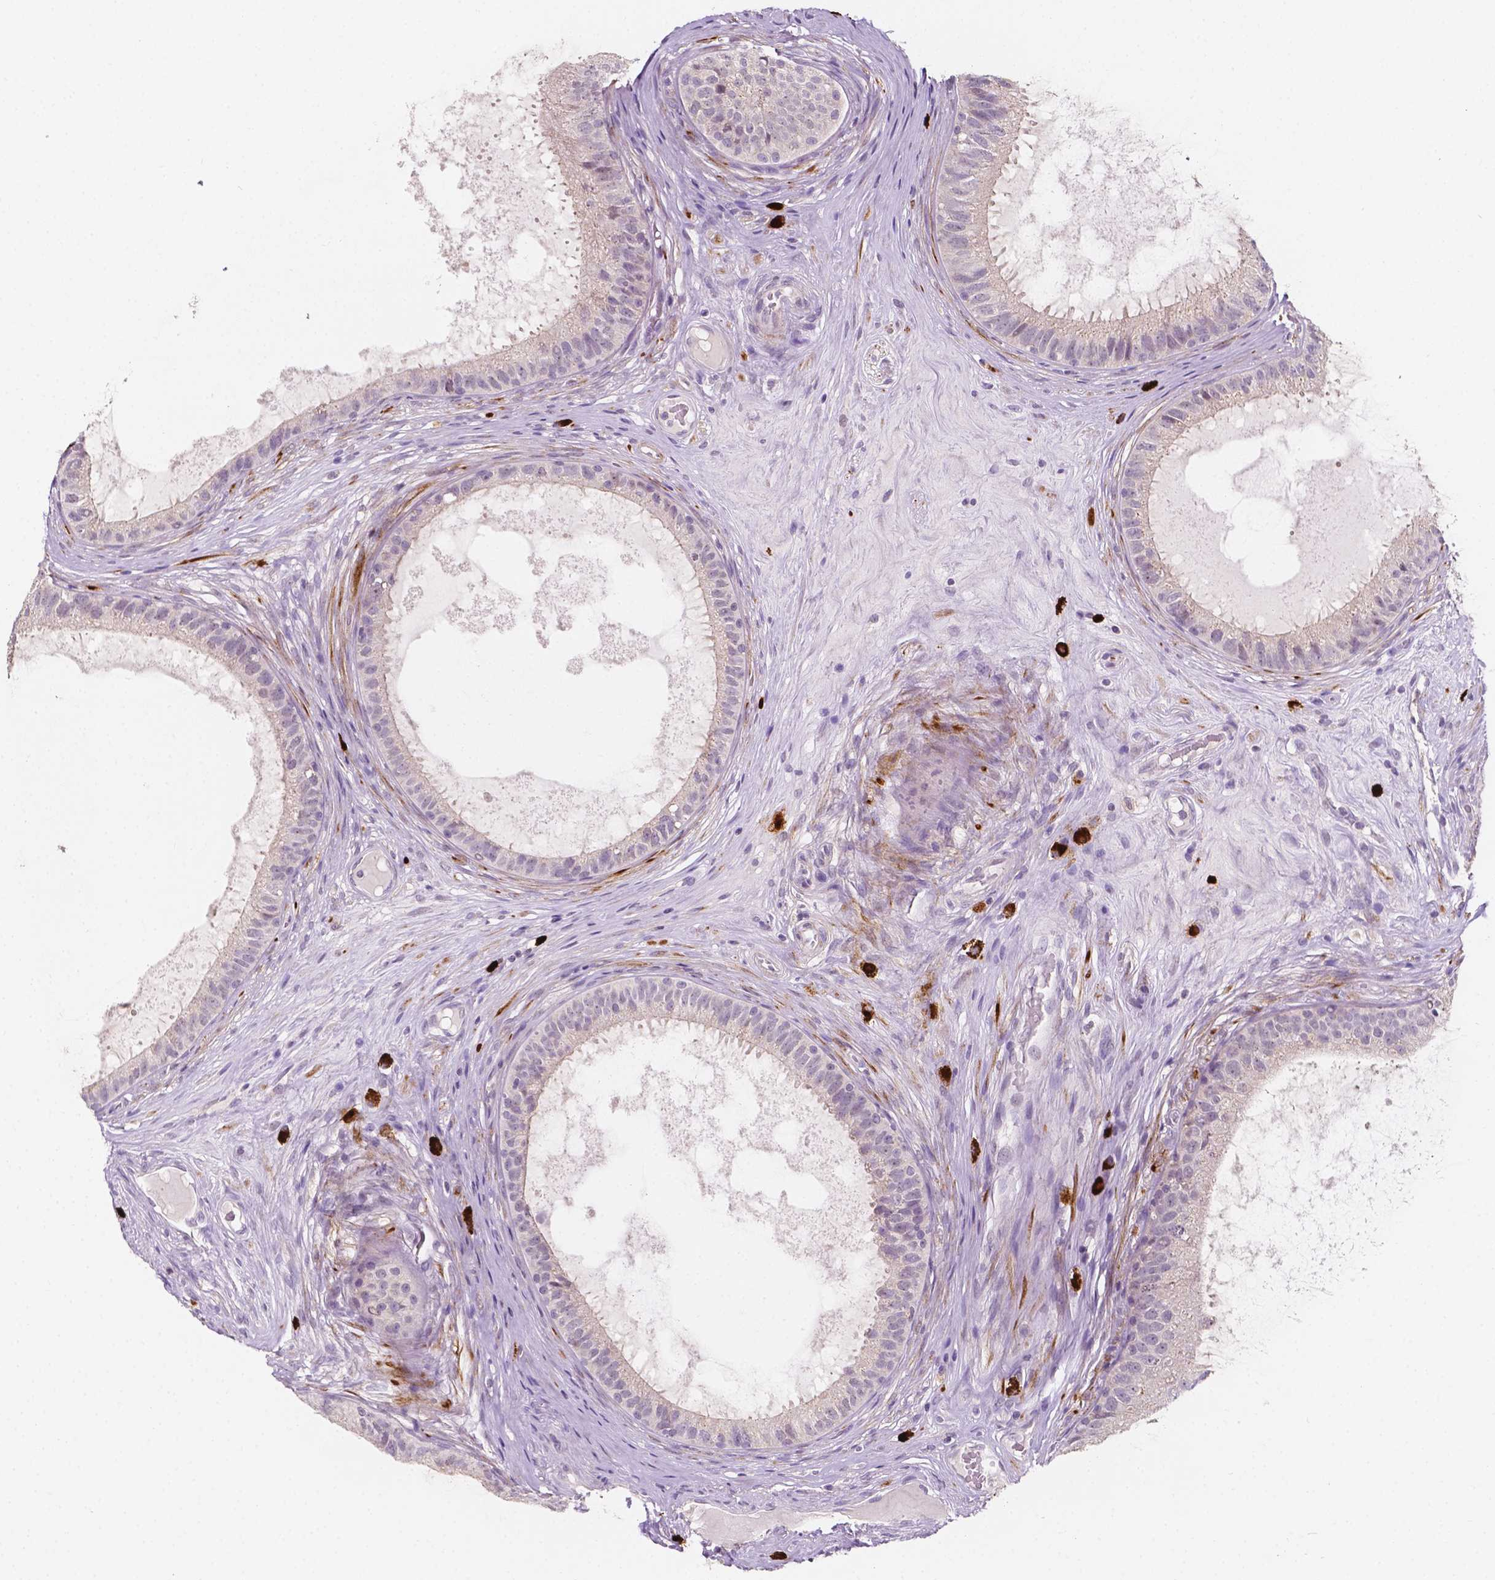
{"staining": {"intensity": "negative", "quantity": "none", "location": "none"}, "tissue": "epididymis", "cell_type": "Glandular cells", "image_type": "normal", "snomed": [{"axis": "morphology", "description": "Normal tissue, NOS"}, {"axis": "topography", "description": "Epididymis"}], "caption": "Immunohistochemistry (IHC) of unremarkable epididymis shows no staining in glandular cells. Brightfield microscopy of immunohistochemistry (IHC) stained with DAB (3,3'-diaminobenzidine) (brown) and hematoxylin (blue), captured at high magnification.", "gene": "SIRT2", "patient": {"sex": "male", "age": 59}}